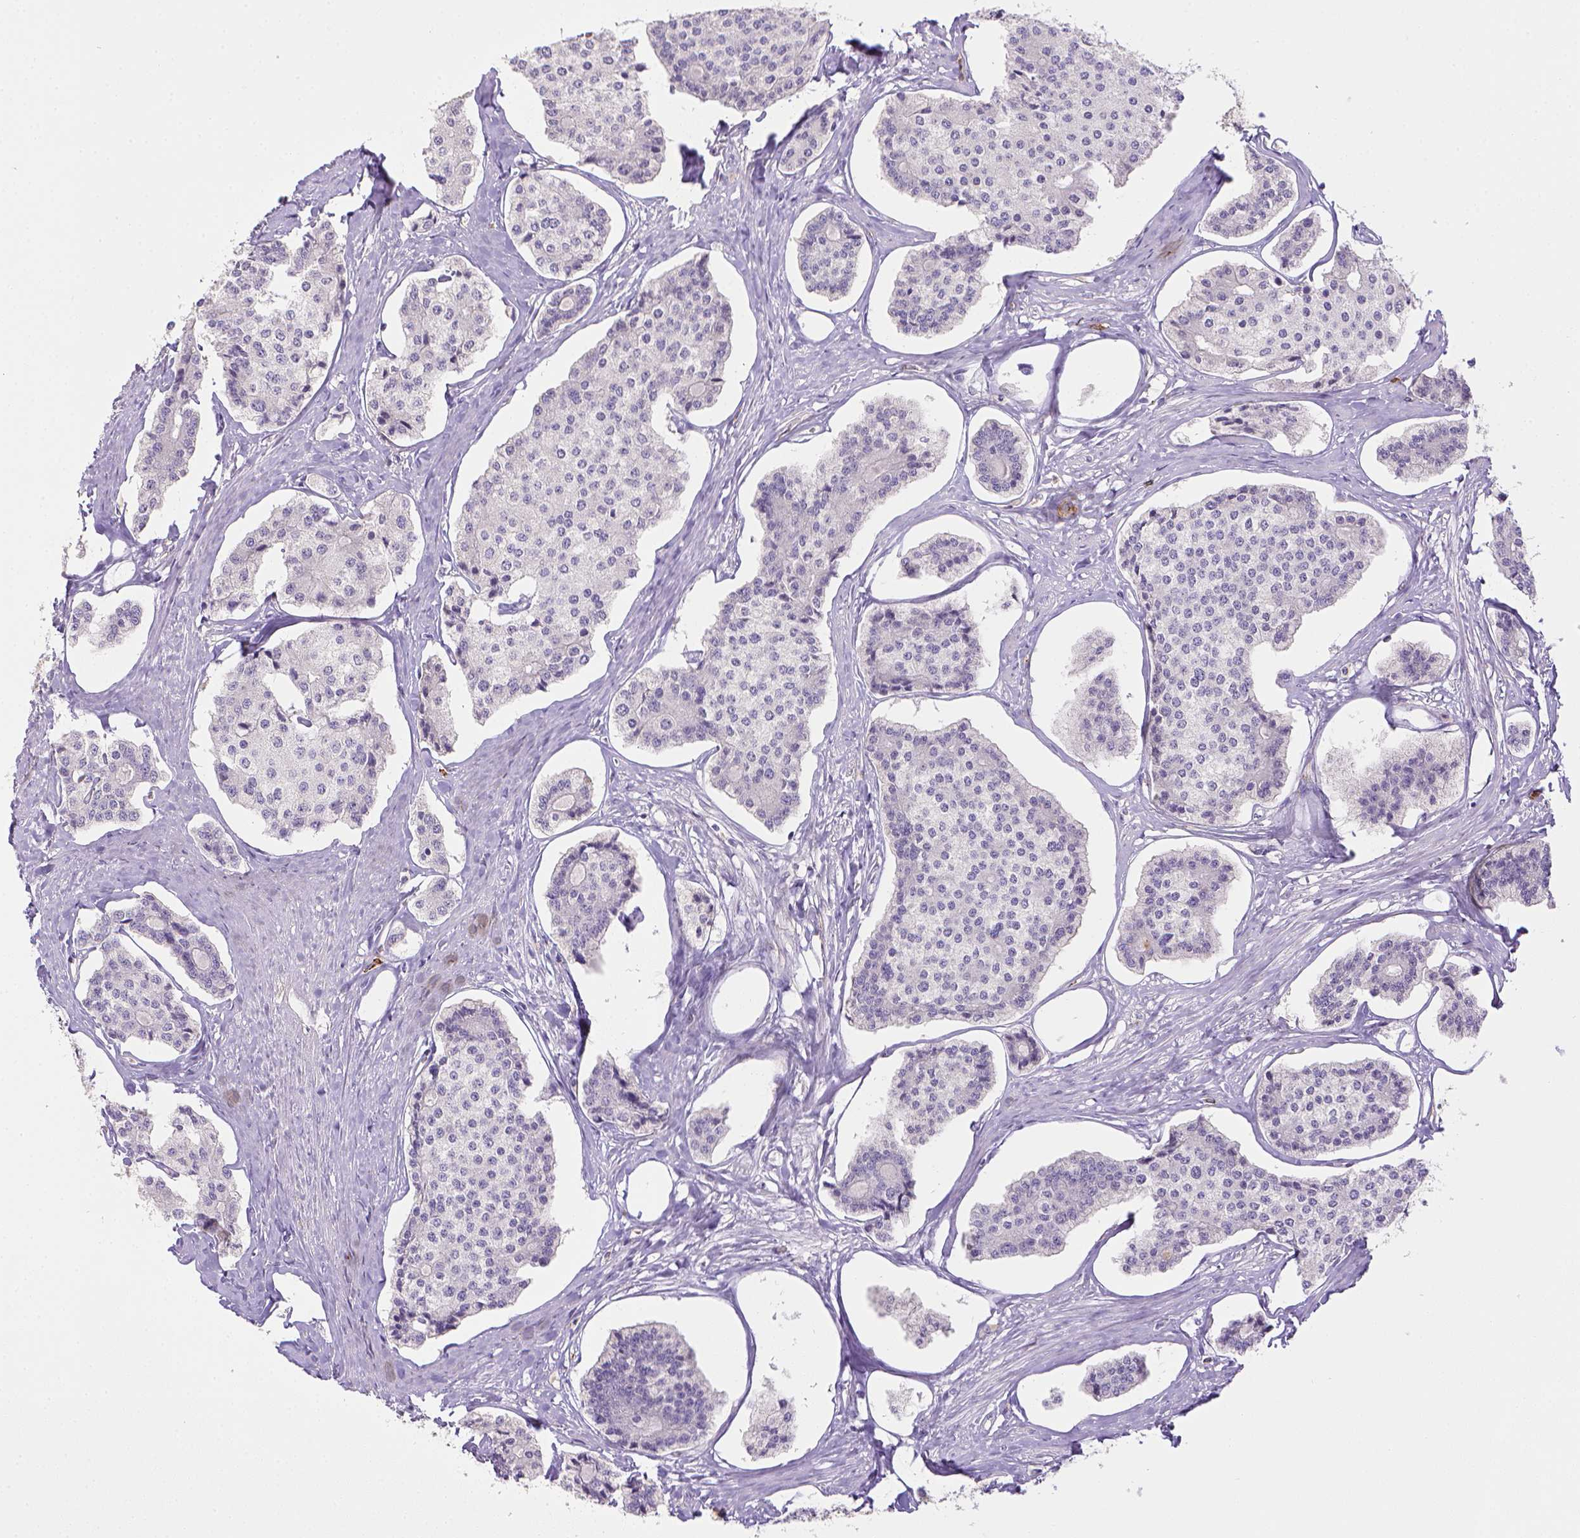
{"staining": {"intensity": "negative", "quantity": "none", "location": "none"}, "tissue": "carcinoid", "cell_type": "Tumor cells", "image_type": "cancer", "snomed": [{"axis": "morphology", "description": "Carcinoid, malignant, NOS"}, {"axis": "topography", "description": "Small intestine"}], "caption": "Carcinoid (malignant) was stained to show a protein in brown. There is no significant expression in tumor cells.", "gene": "ITGAM", "patient": {"sex": "female", "age": 65}}